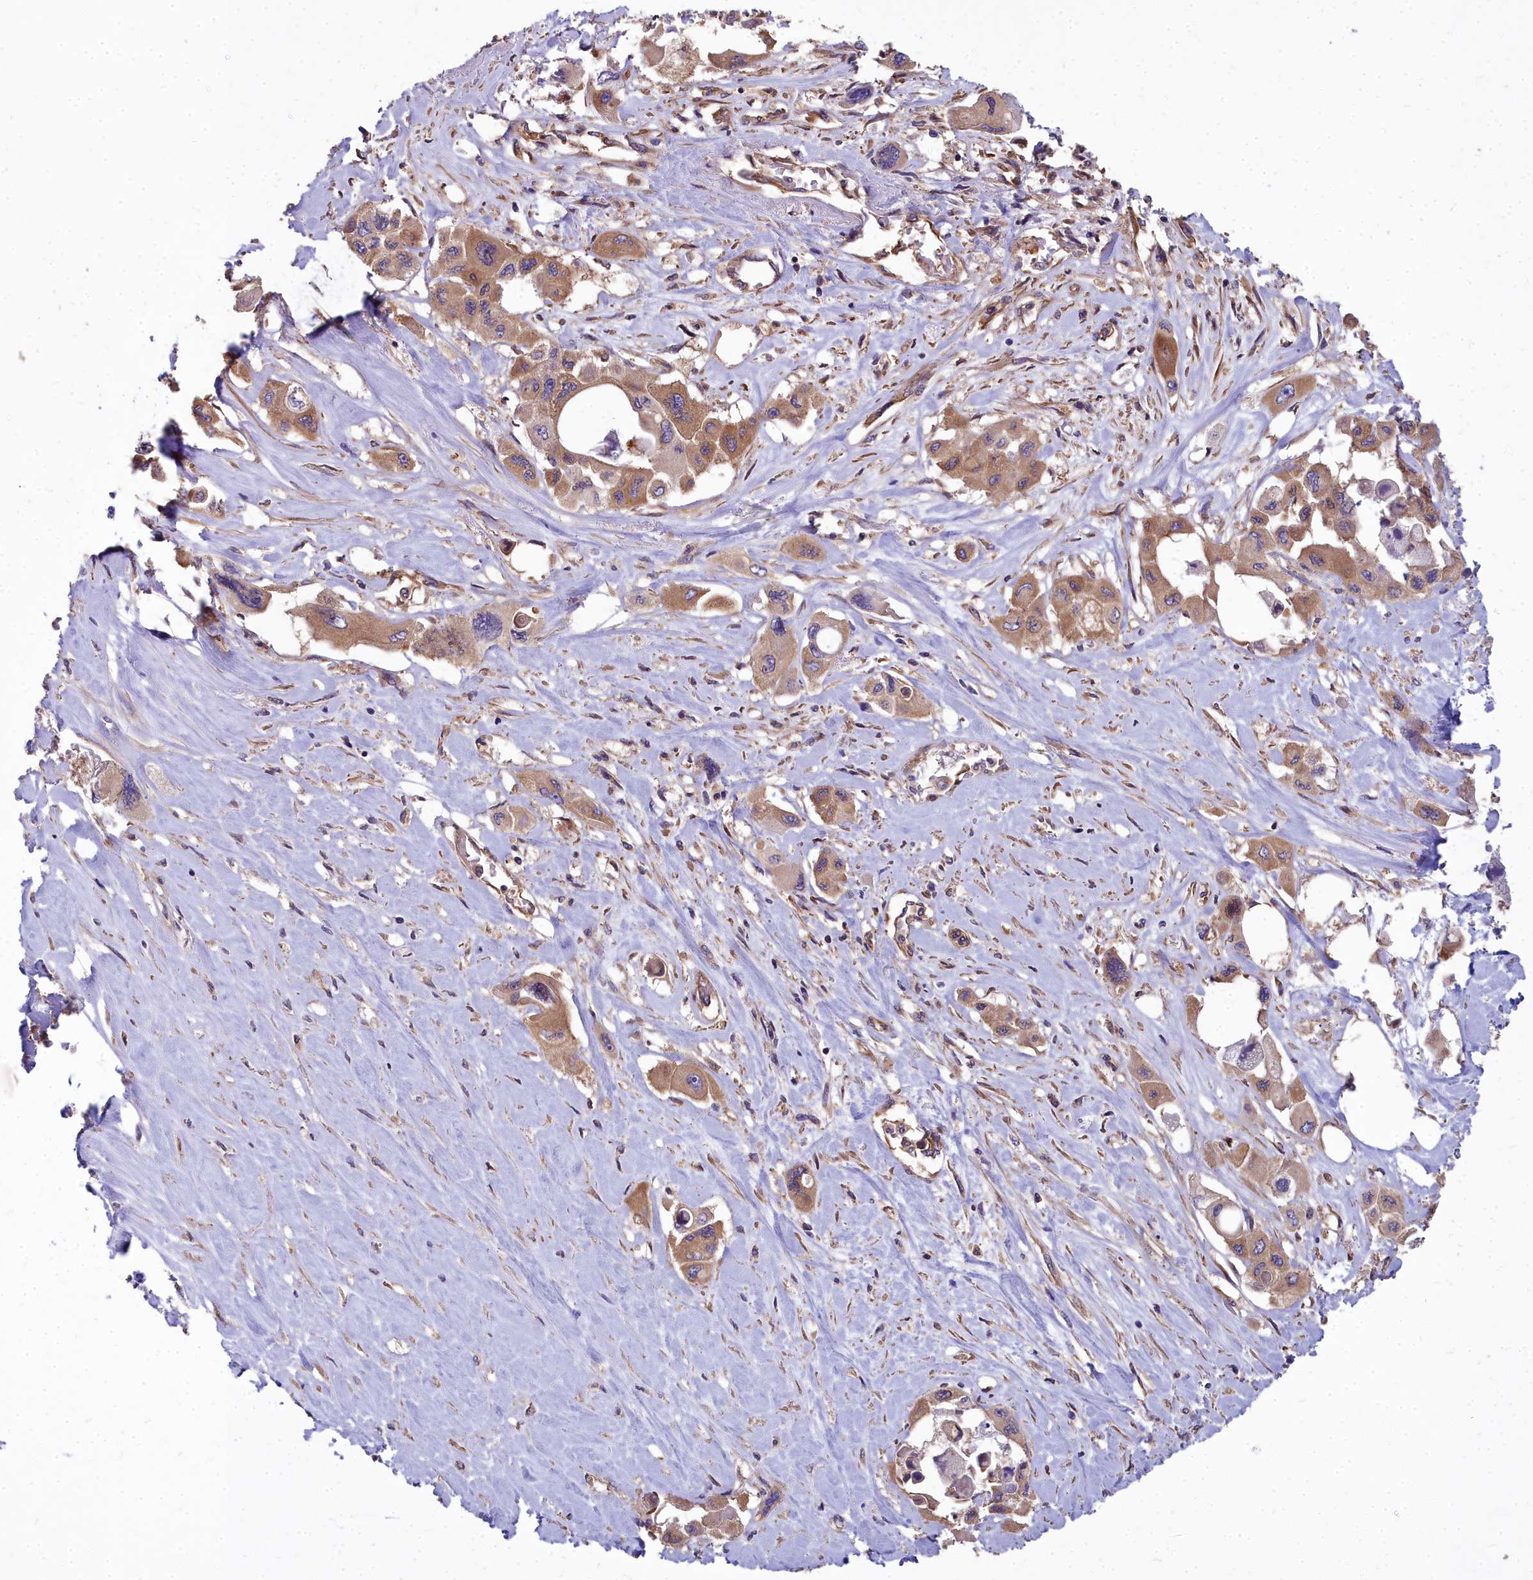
{"staining": {"intensity": "moderate", "quantity": ">75%", "location": "cytoplasmic/membranous"}, "tissue": "pancreatic cancer", "cell_type": "Tumor cells", "image_type": "cancer", "snomed": [{"axis": "morphology", "description": "Adenocarcinoma, NOS"}, {"axis": "topography", "description": "Pancreas"}], "caption": "A high-resolution image shows immunohistochemistry staining of pancreatic cancer, which shows moderate cytoplasmic/membranous staining in approximately >75% of tumor cells. (DAB (3,3'-diaminobenzidine) IHC, brown staining for protein, blue staining for nuclei).", "gene": "DCTN3", "patient": {"sex": "male", "age": 92}}